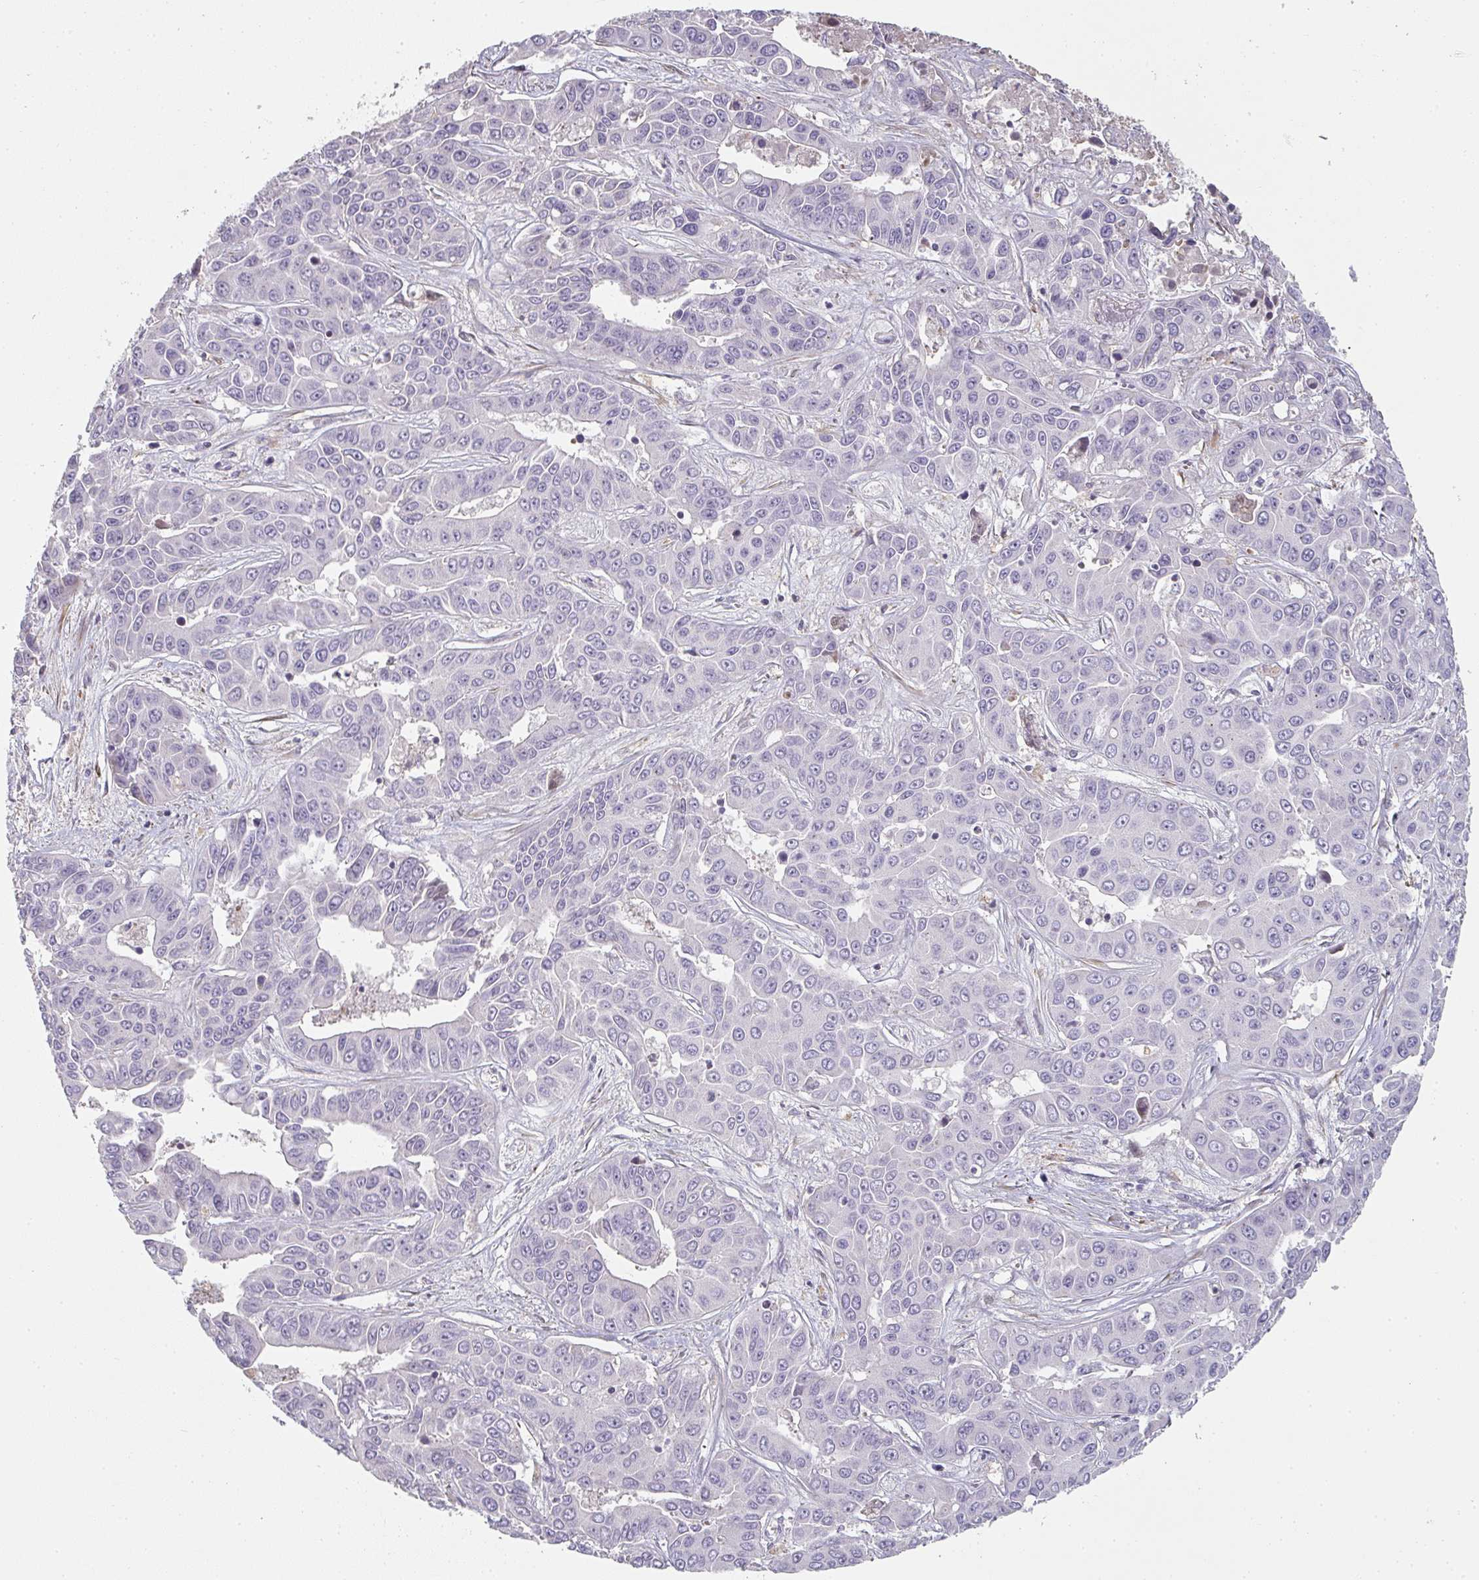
{"staining": {"intensity": "negative", "quantity": "none", "location": "none"}, "tissue": "liver cancer", "cell_type": "Tumor cells", "image_type": "cancer", "snomed": [{"axis": "morphology", "description": "Cholangiocarcinoma"}, {"axis": "topography", "description": "Liver"}], "caption": "High magnification brightfield microscopy of cholangiocarcinoma (liver) stained with DAB (brown) and counterstained with hematoxylin (blue): tumor cells show no significant expression. The staining was performed using DAB (3,3'-diaminobenzidine) to visualize the protein expression in brown, while the nuclei were stained in blue with hematoxylin (Magnification: 20x).", "gene": "A1CF", "patient": {"sex": "female", "age": 52}}